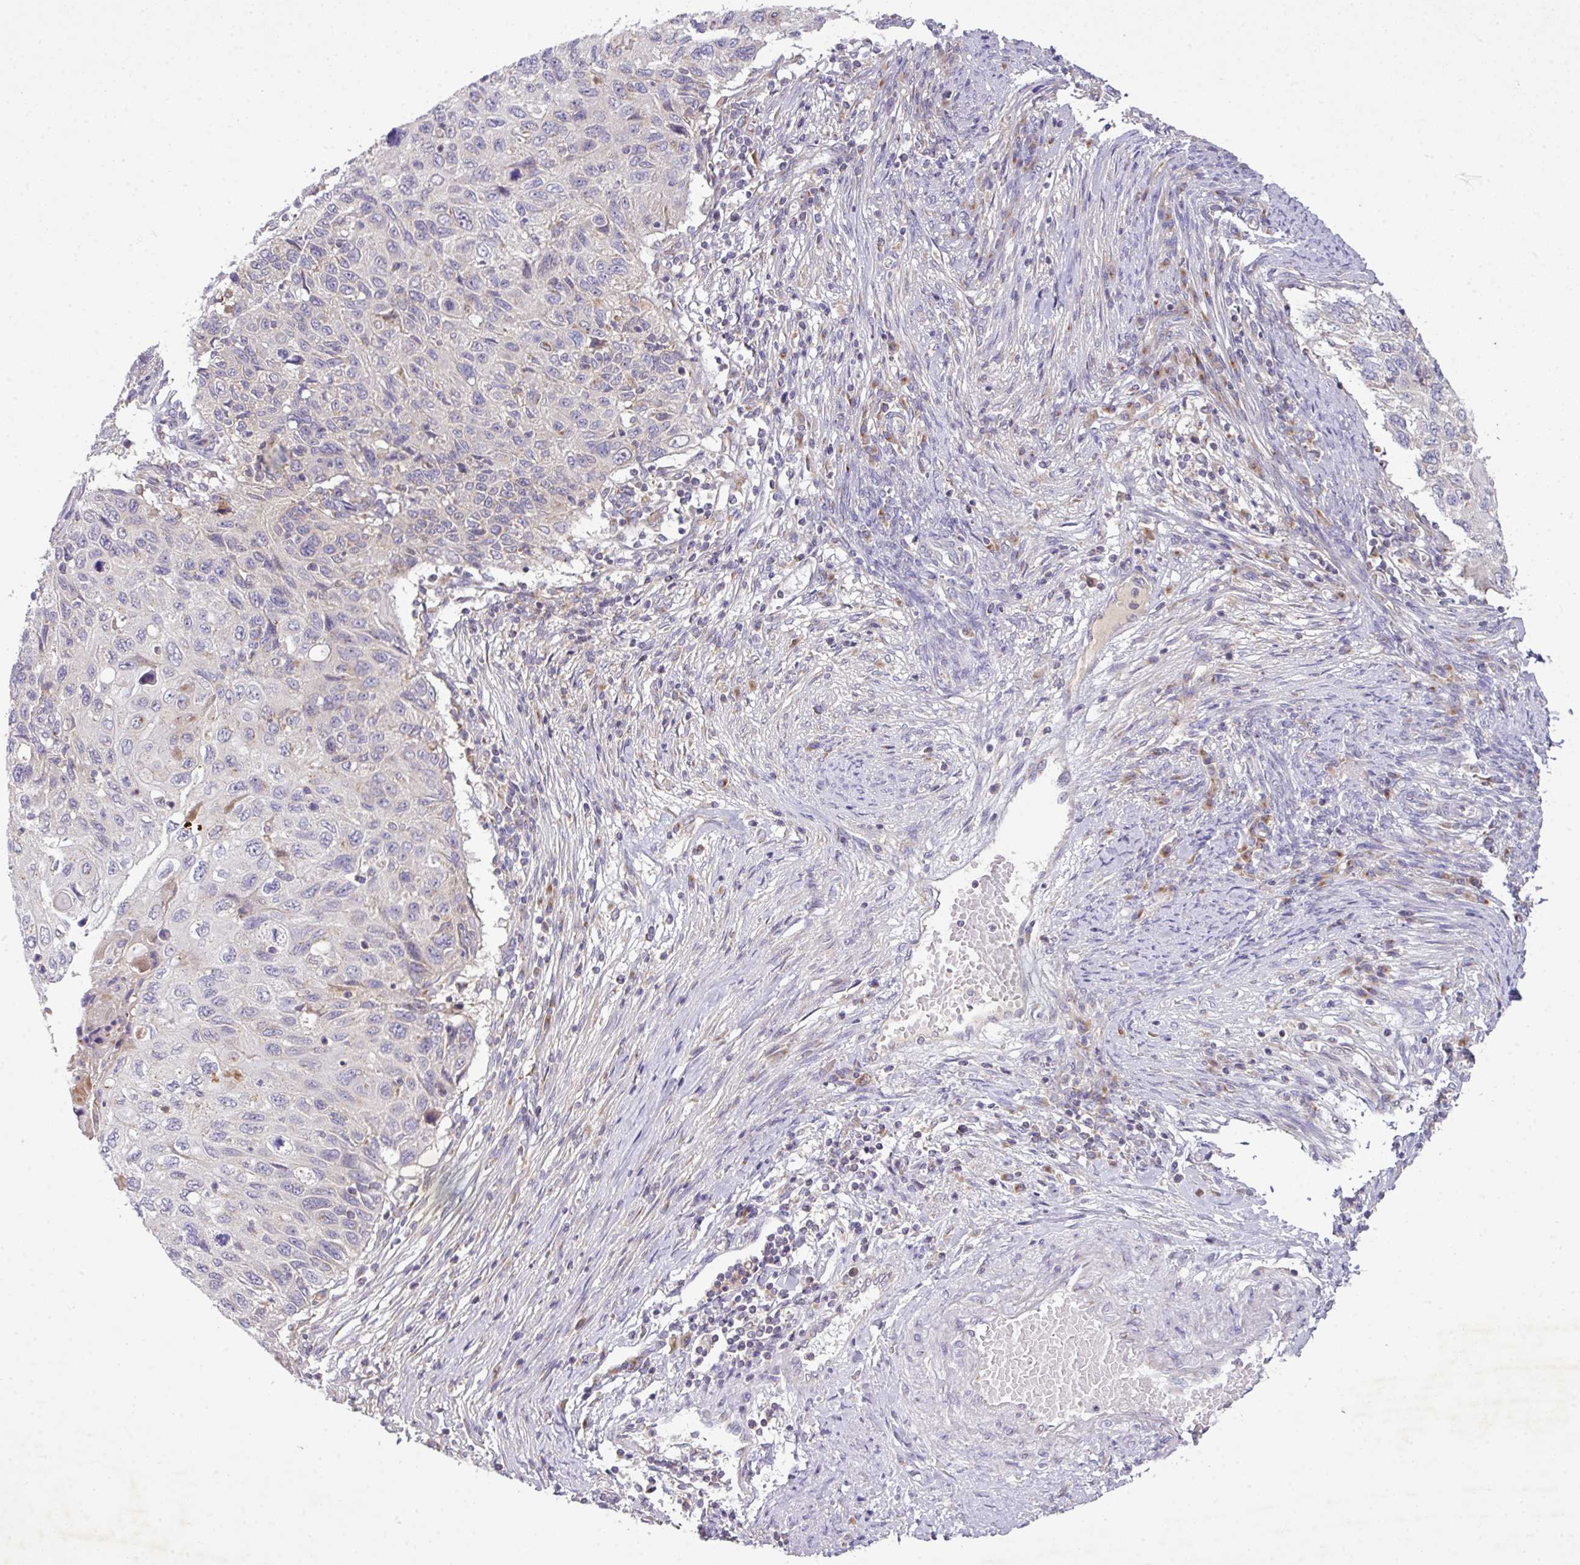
{"staining": {"intensity": "negative", "quantity": "none", "location": "none"}, "tissue": "cervical cancer", "cell_type": "Tumor cells", "image_type": "cancer", "snomed": [{"axis": "morphology", "description": "Squamous cell carcinoma, NOS"}, {"axis": "topography", "description": "Cervix"}], "caption": "The micrograph displays no staining of tumor cells in cervical cancer.", "gene": "VTI1A", "patient": {"sex": "female", "age": 70}}